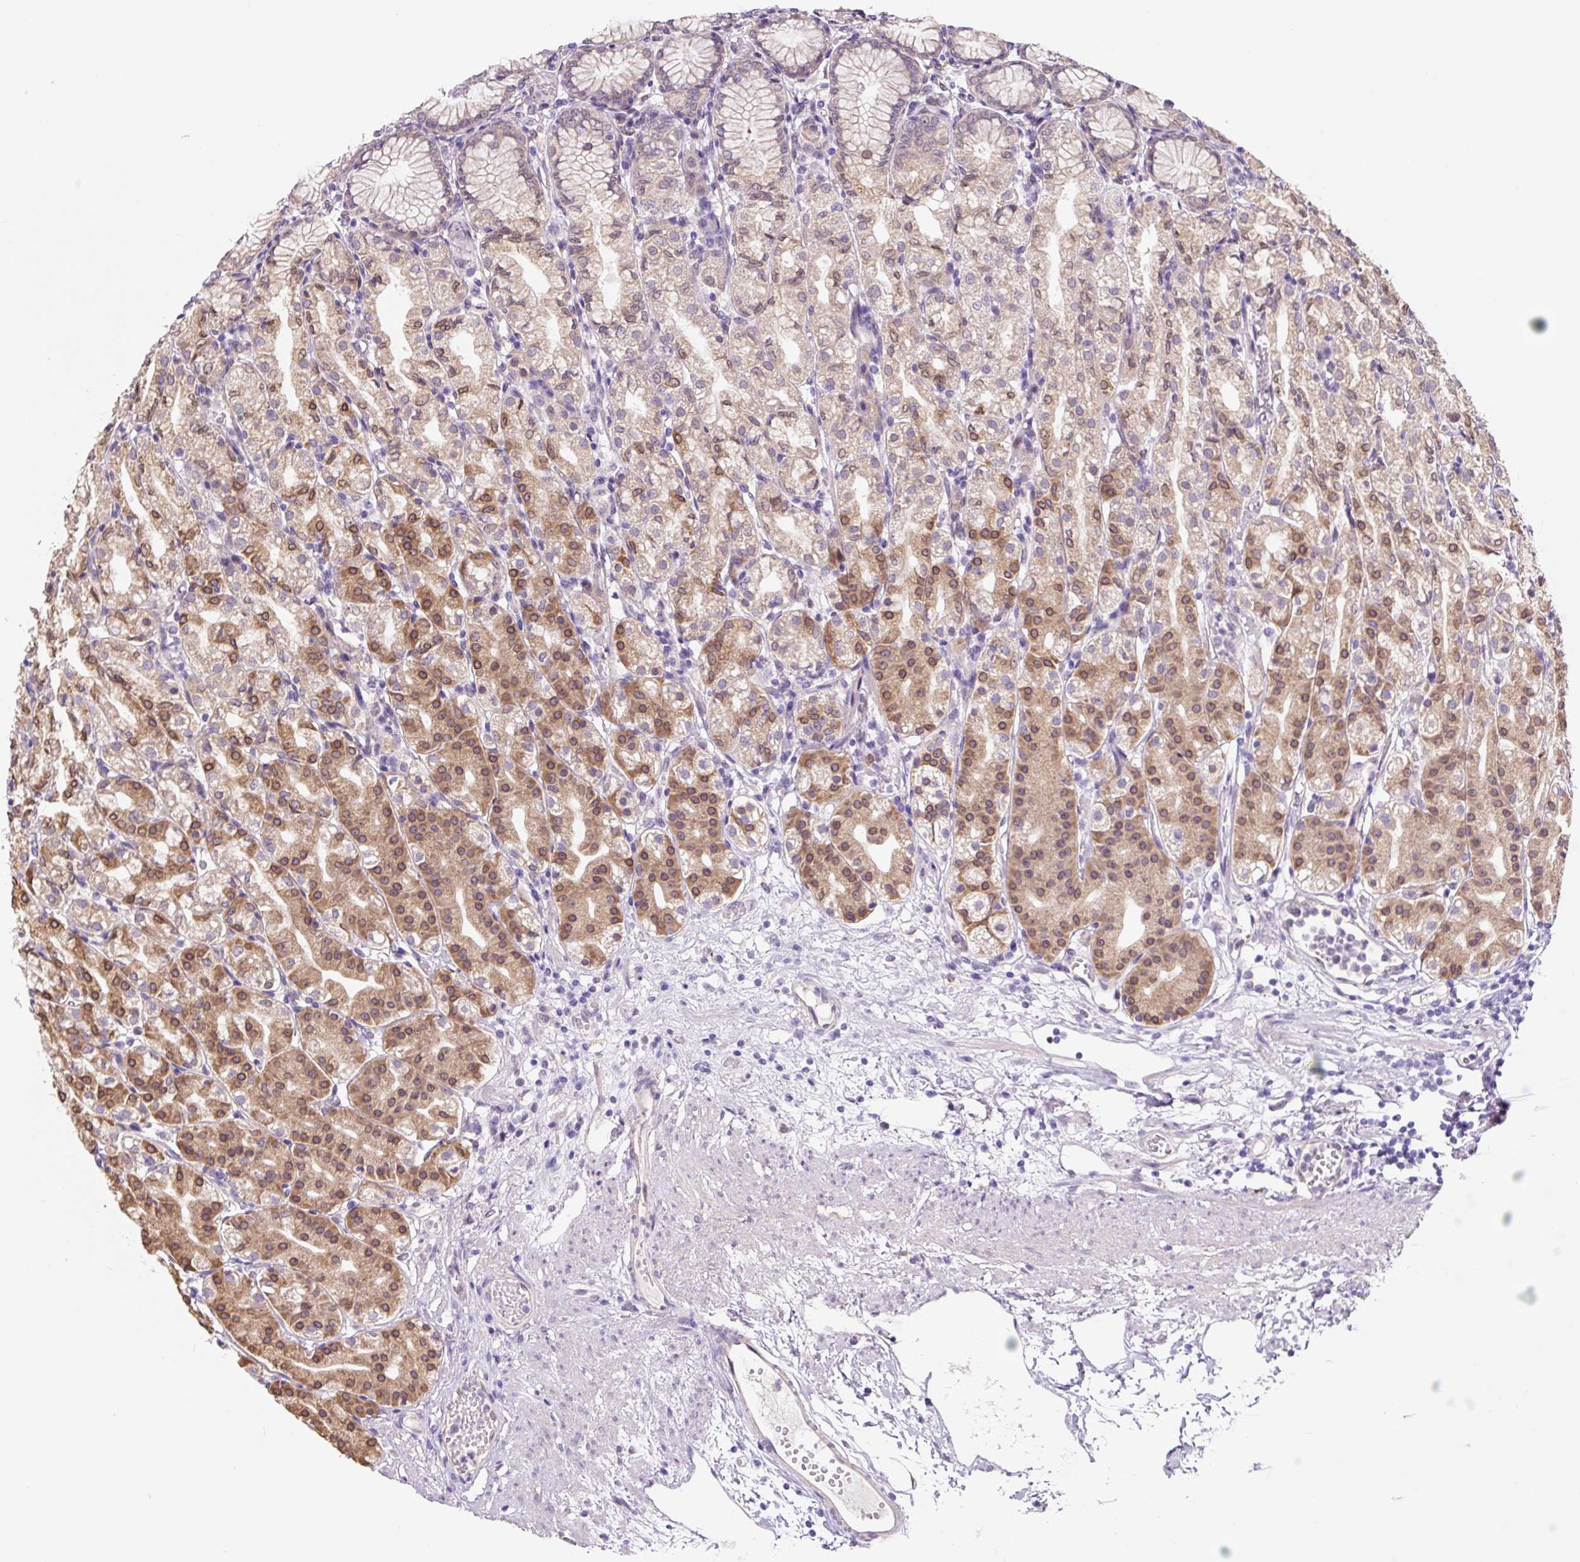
{"staining": {"intensity": "moderate", "quantity": "25%-75%", "location": "cytoplasmic/membranous"}, "tissue": "stomach", "cell_type": "Glandular cells", "image_type": "normal", "snomed": [{"axis": "morphology", "description": "Normal tissue, NOS"}, {"axis": "topography", "description": "Stomach"}], "caption": "Immunohistochemical staining of normal human stomach shows moderate cytoplasmic/membranous protein positivity in approximately 25%-75% of glandular cells.", "gene": "ASRGL1", "patient": {"sex": "female", "age": 57}}